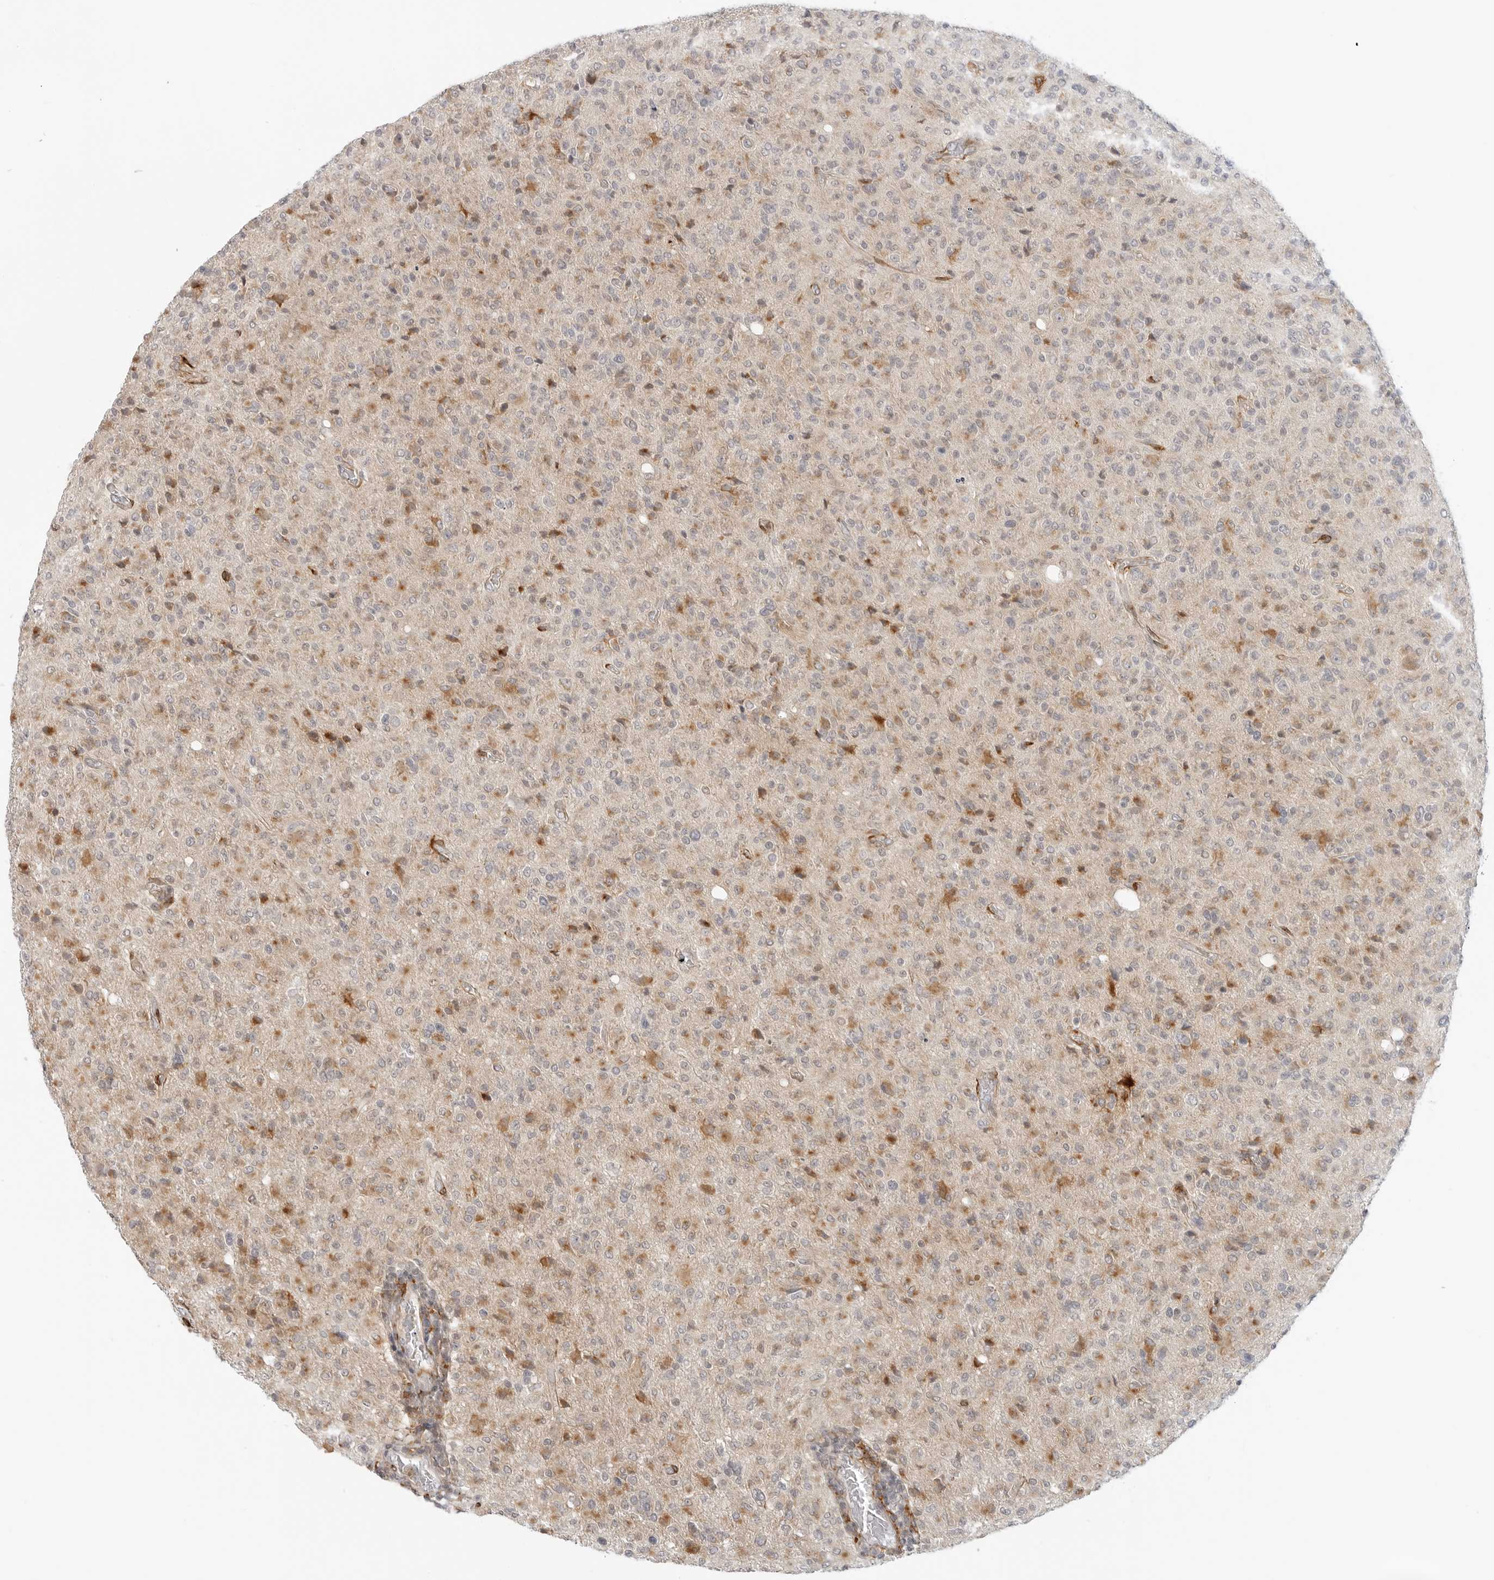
{"staining": {"intensity": "moderate", "quantity": "<25%", "location": "cytoplasmic/membranous"}, "tissue": "glioma", "cell_type": "Tumor cells", "image_type": "cancer", "snomed": [{"axis": "morphology", "description": "Glioma, malignant, High grade"}, {"axis": "topography", "description": "Brain"}], "caption": "Moderate cytoplasmic/membranous staining for a protein is identified in approximately <25% of tumor cells of glioma using immunohistochemistry (IHC).", "gene": "C1QTNF1", "patient": {"sex": "female", "age": 57}}